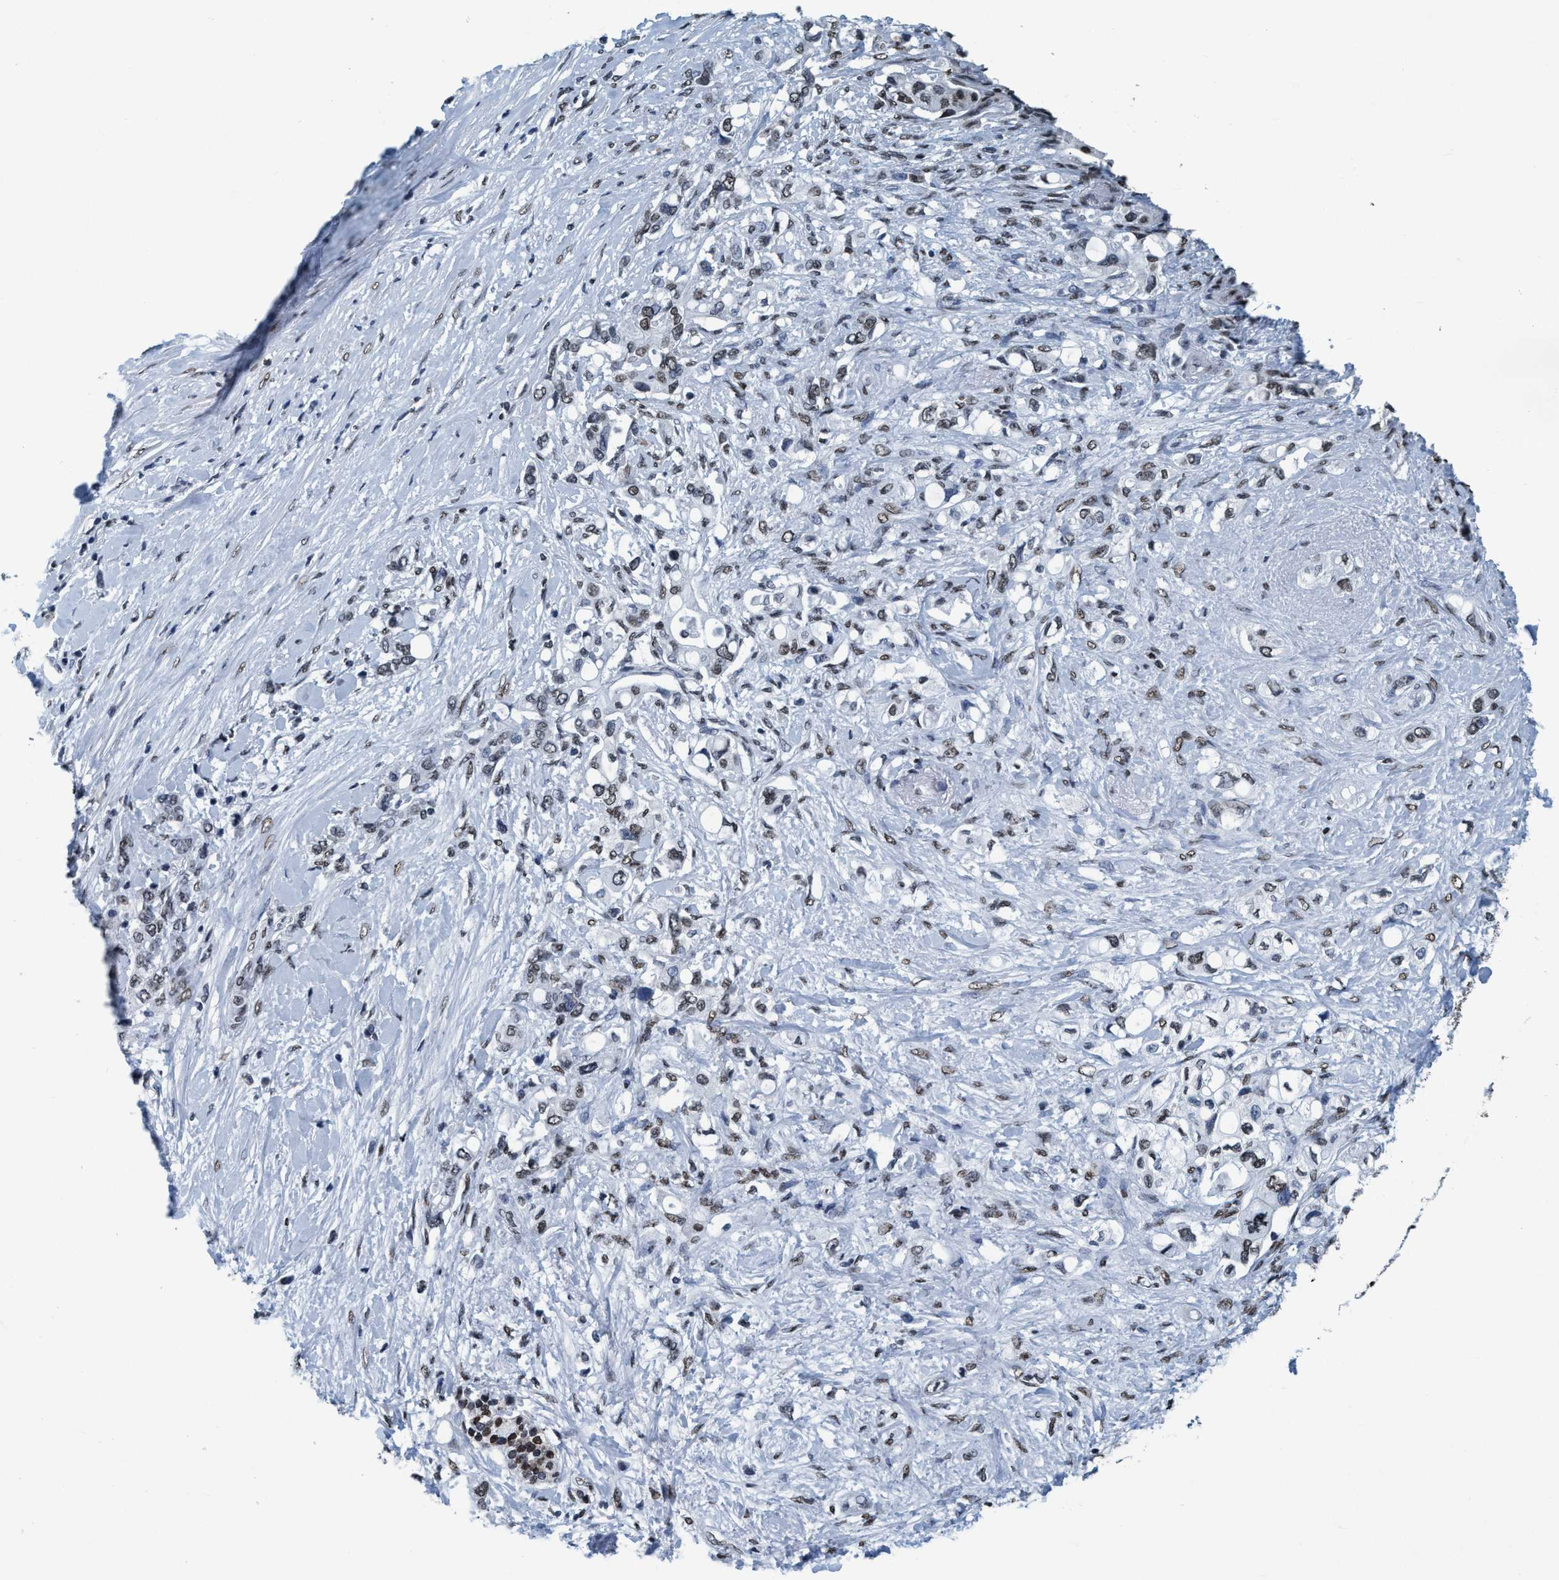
{"staining": {"intensity": "moderate", "quantity": ">75%", "location": "nuclear"}, "tissue": "pancreatic cancer", "cell_type": "Tumor cells", "image_type": "cancer", "snomed": [{"axis": "morphology", "description": "Adenocarcinoma, NOS"}, {"axis": "topography", "description": "Pancreas"}], "caption": "Immunohistochemistry (IHC) staining of pancreatic cancer (adenocarcinoma), which shows medium levels of moderate nuclear positivity in approximately >75% of tumor cells indicating moderate nuclear protein positivity. The staining was performed using DAB (brown) for protein detection and nuclei were counterstained in hematoxylin (blue).", "gene": "CCNE2", "patient": {"sex": "female", "age": 56}}